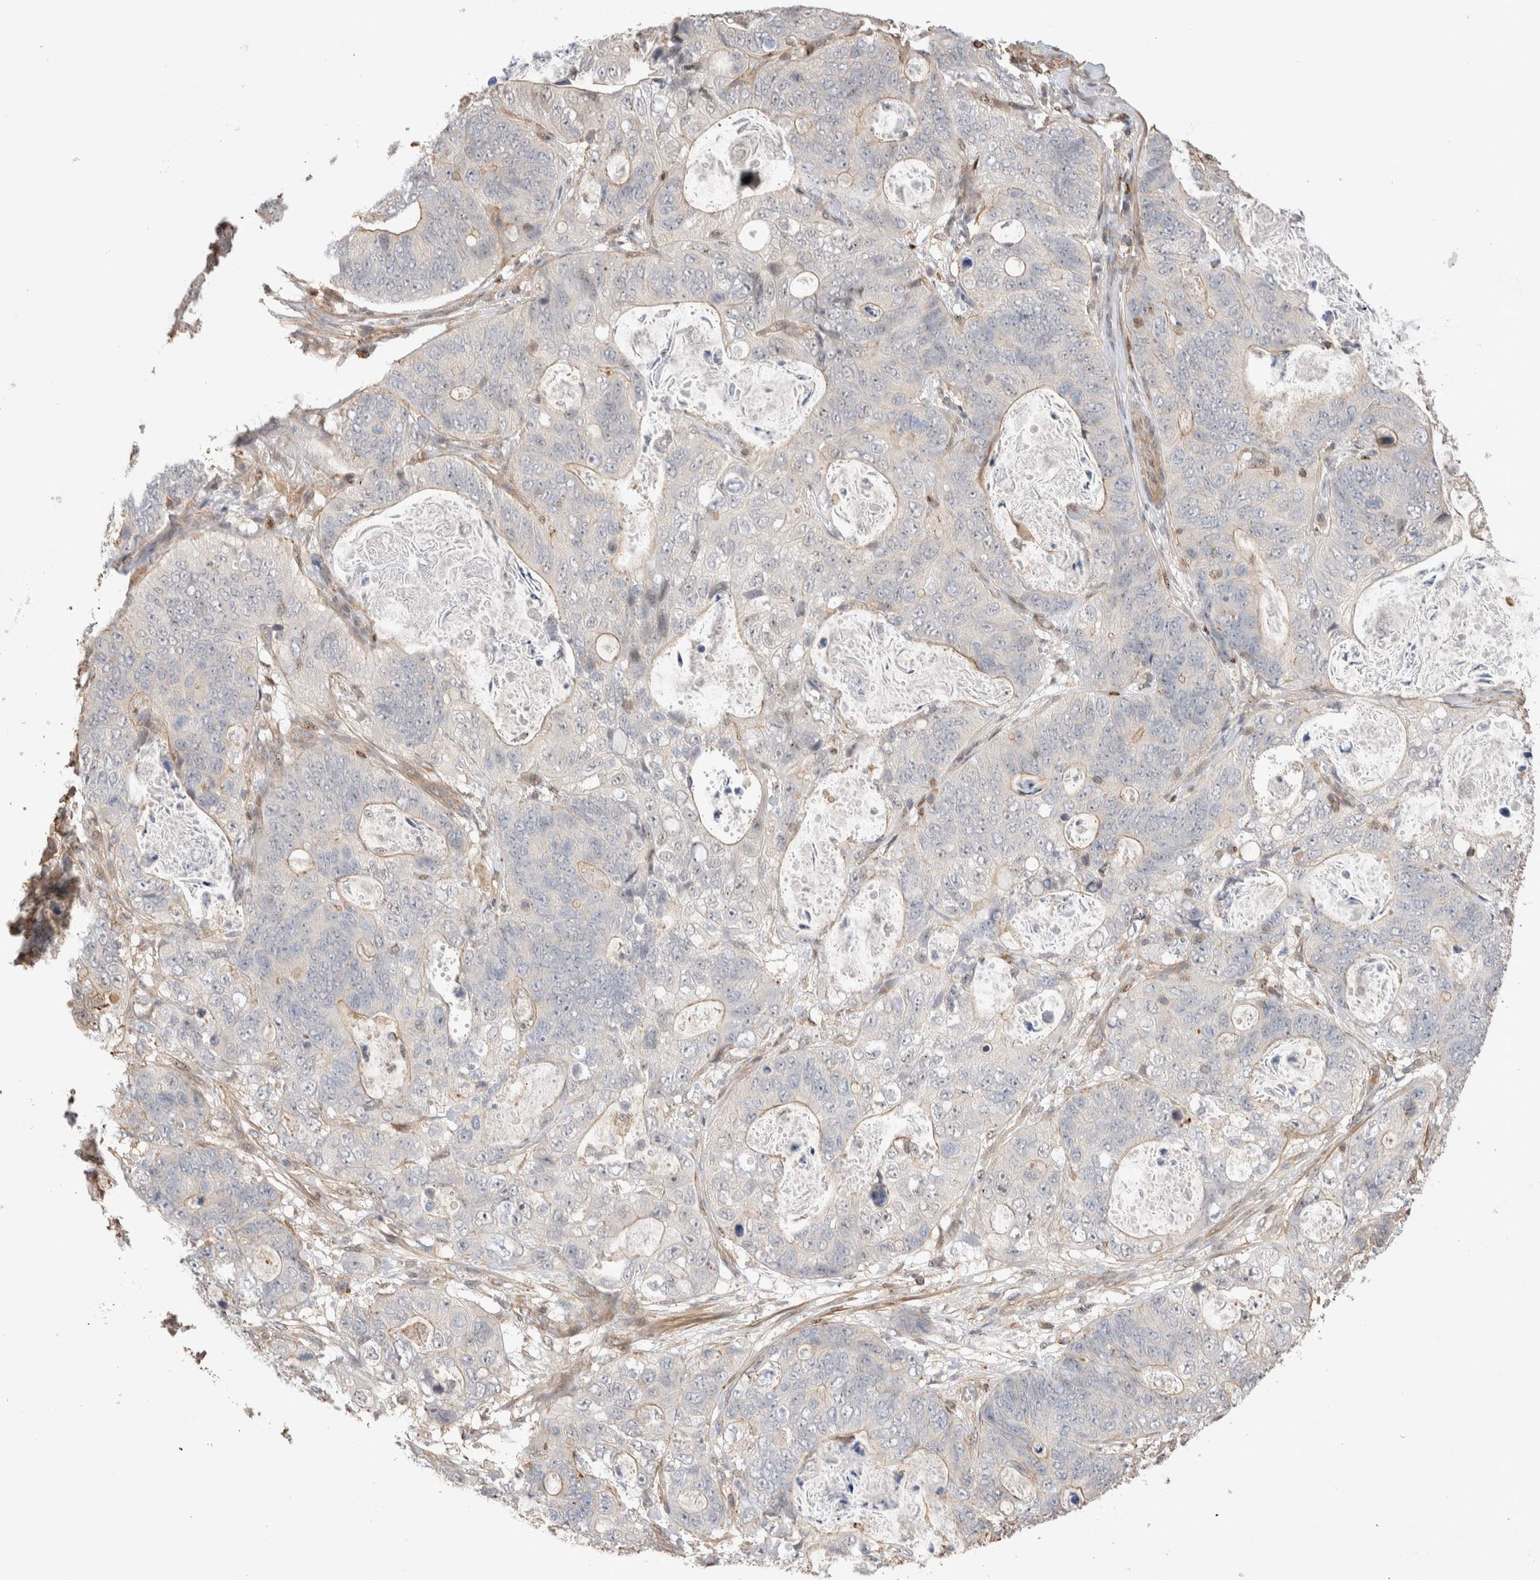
{"staining": {"intensity": "weak", "quantity": "<25%", "location": "cytoplasmic/membranous"}, "tissue": "stomach cancer", "cell_type": "Tumor cells", "image_type": "cancer", "snomed": [{"axis": "morphology", "description": "Normal tissue, NOS"}, {"axis": "morphology", "description": "Adenocarcinoma, NOS"}, {"axis": "topography", "description": "Stomach"}], "caption": "DAB (3,3'-diaminobenzidine) immunohistochemical staining of human stomach cancer (adenocarcinoma) exhibits no significant positivity in tumor cells.", "gene": "ZNF704", "patient": {"sex": "female", "age": 89}}